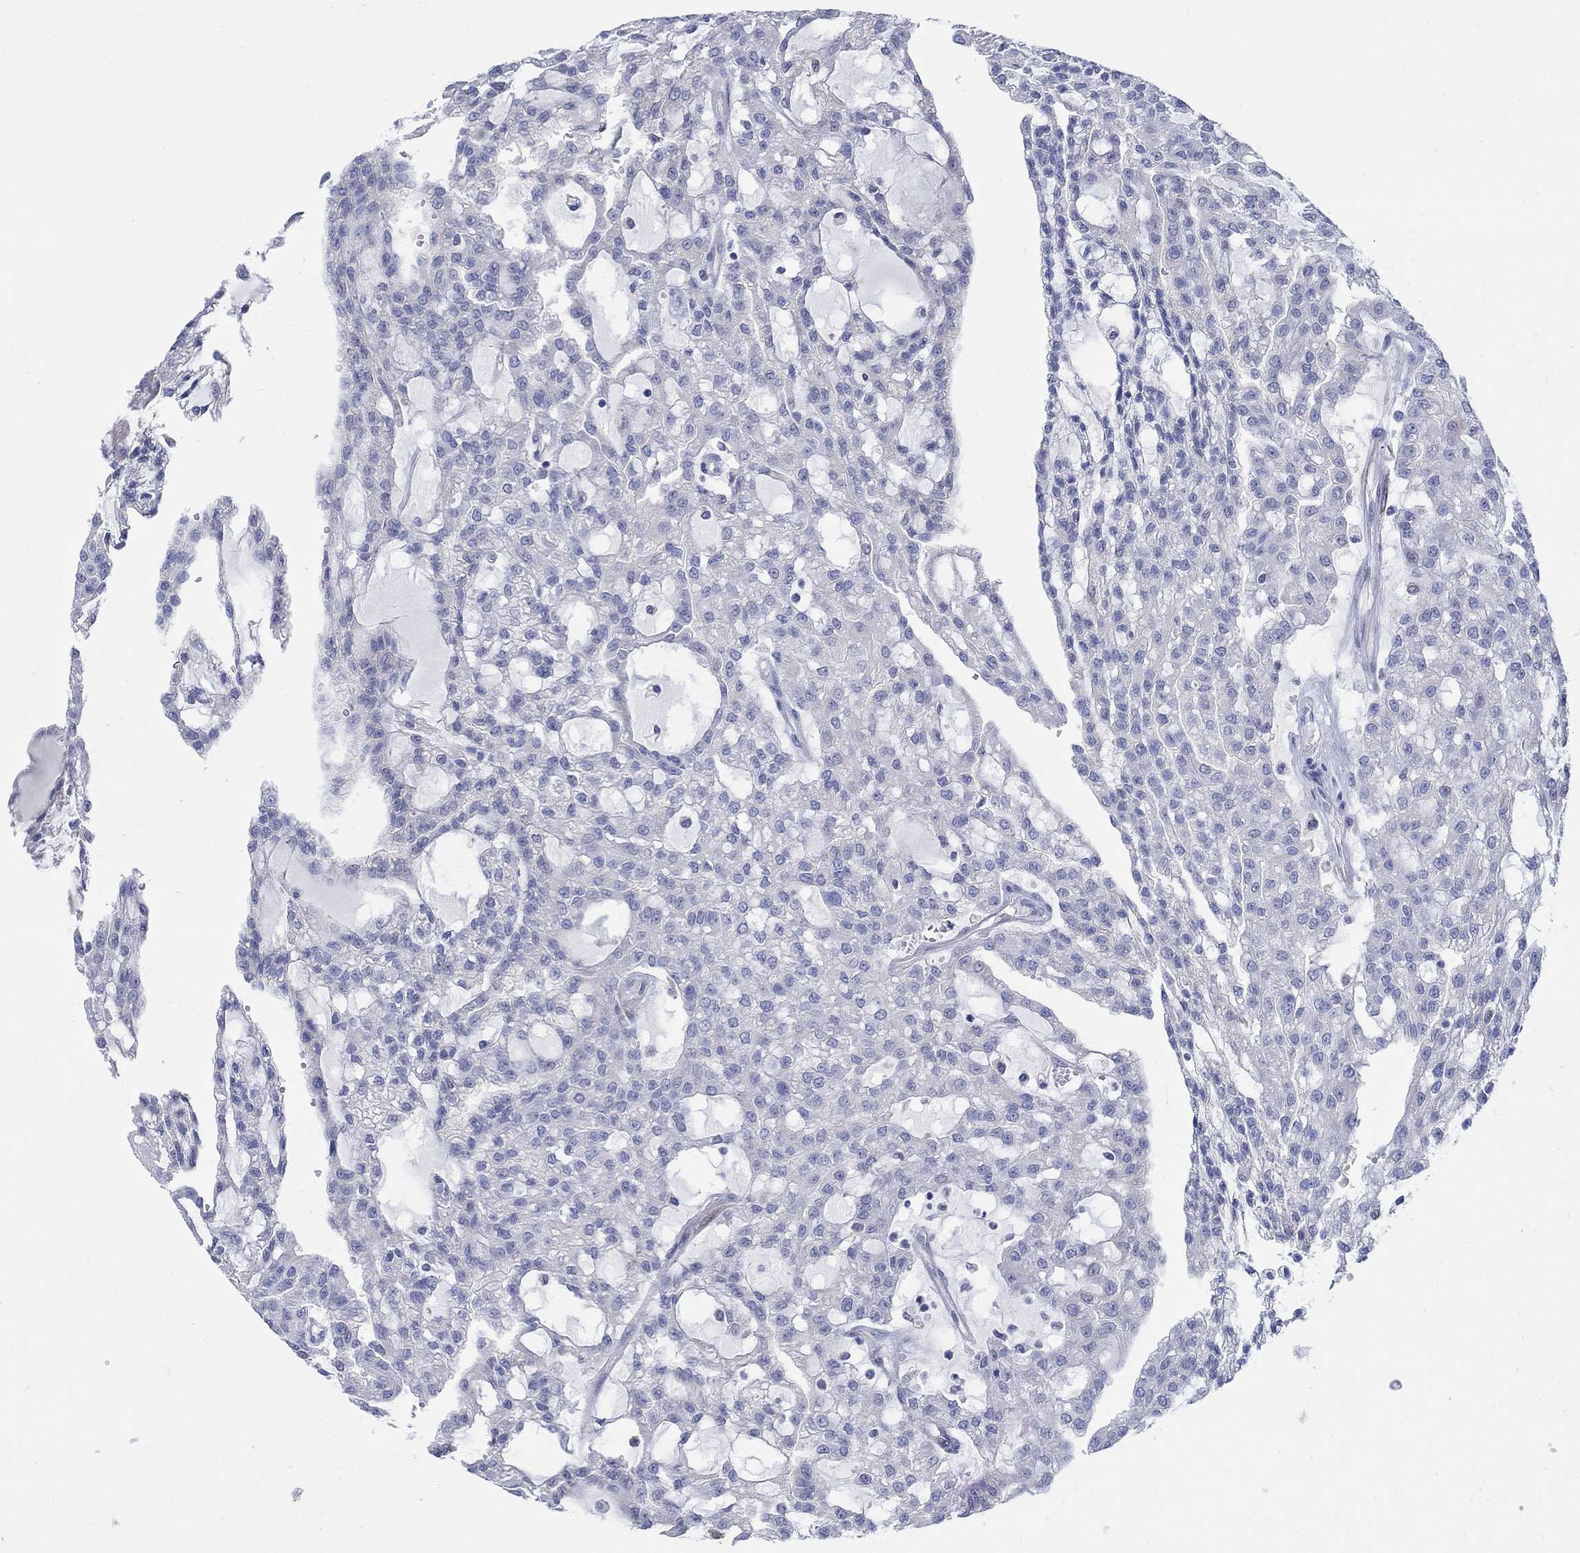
{"staining": {"intensity": "negative", "quantity": "none", "location": "none"}, "tissue": "renal cancer", "cell_type": "Tumor cells", "image_type": "cancer", "snomed": [{"axis": "morphology", "description": "Adenocarcinoma, NOS"}, {"axis": "topography", "description": "Kidney"}], "caption": "The photomicrograph reveals no significant staining in tumor cells of renal adenocarcinoma.", "gene": "REEP2", "patient": {"sex": "male", "age": 63}}